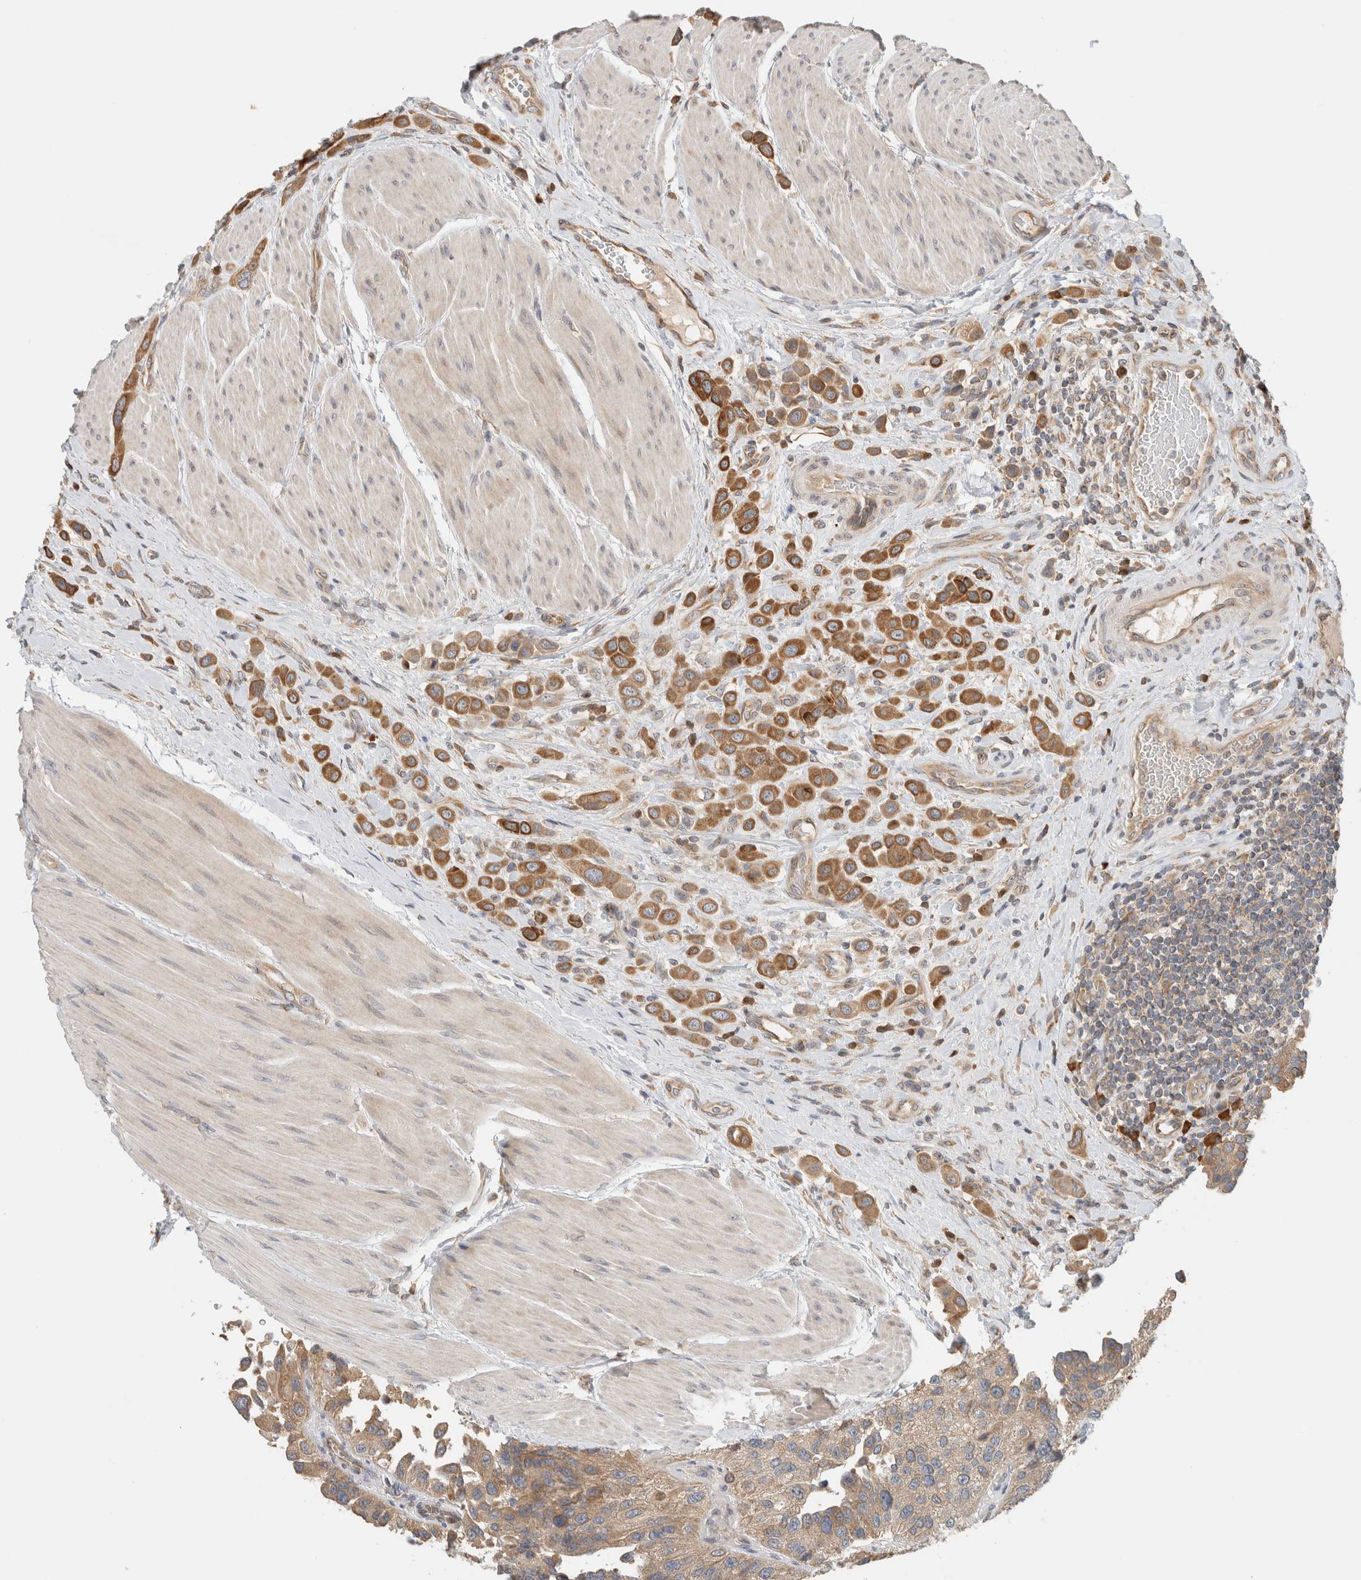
{"staining": {"intensity": "moderate", "quantity": ">75%", "location": "cytoplasmic/membranous"}, "tissue": "urothelial cancer", "cell_type": "Tumor cells", "image_type": "cancer", "snomed": [{"axis": "morphology", "description": "Urothelial carcinoma, High grade"}, {"axis": "topography", "description": "Urinary bladder"}], "caption": "Urothelial cancer stained for a protein (brown) reveals moderate cytoplasmic/membranous positive staining in approximately >75% of tumor cells.", "gene": "PUM1", "patient": {"sex": "male", "age": 50}}